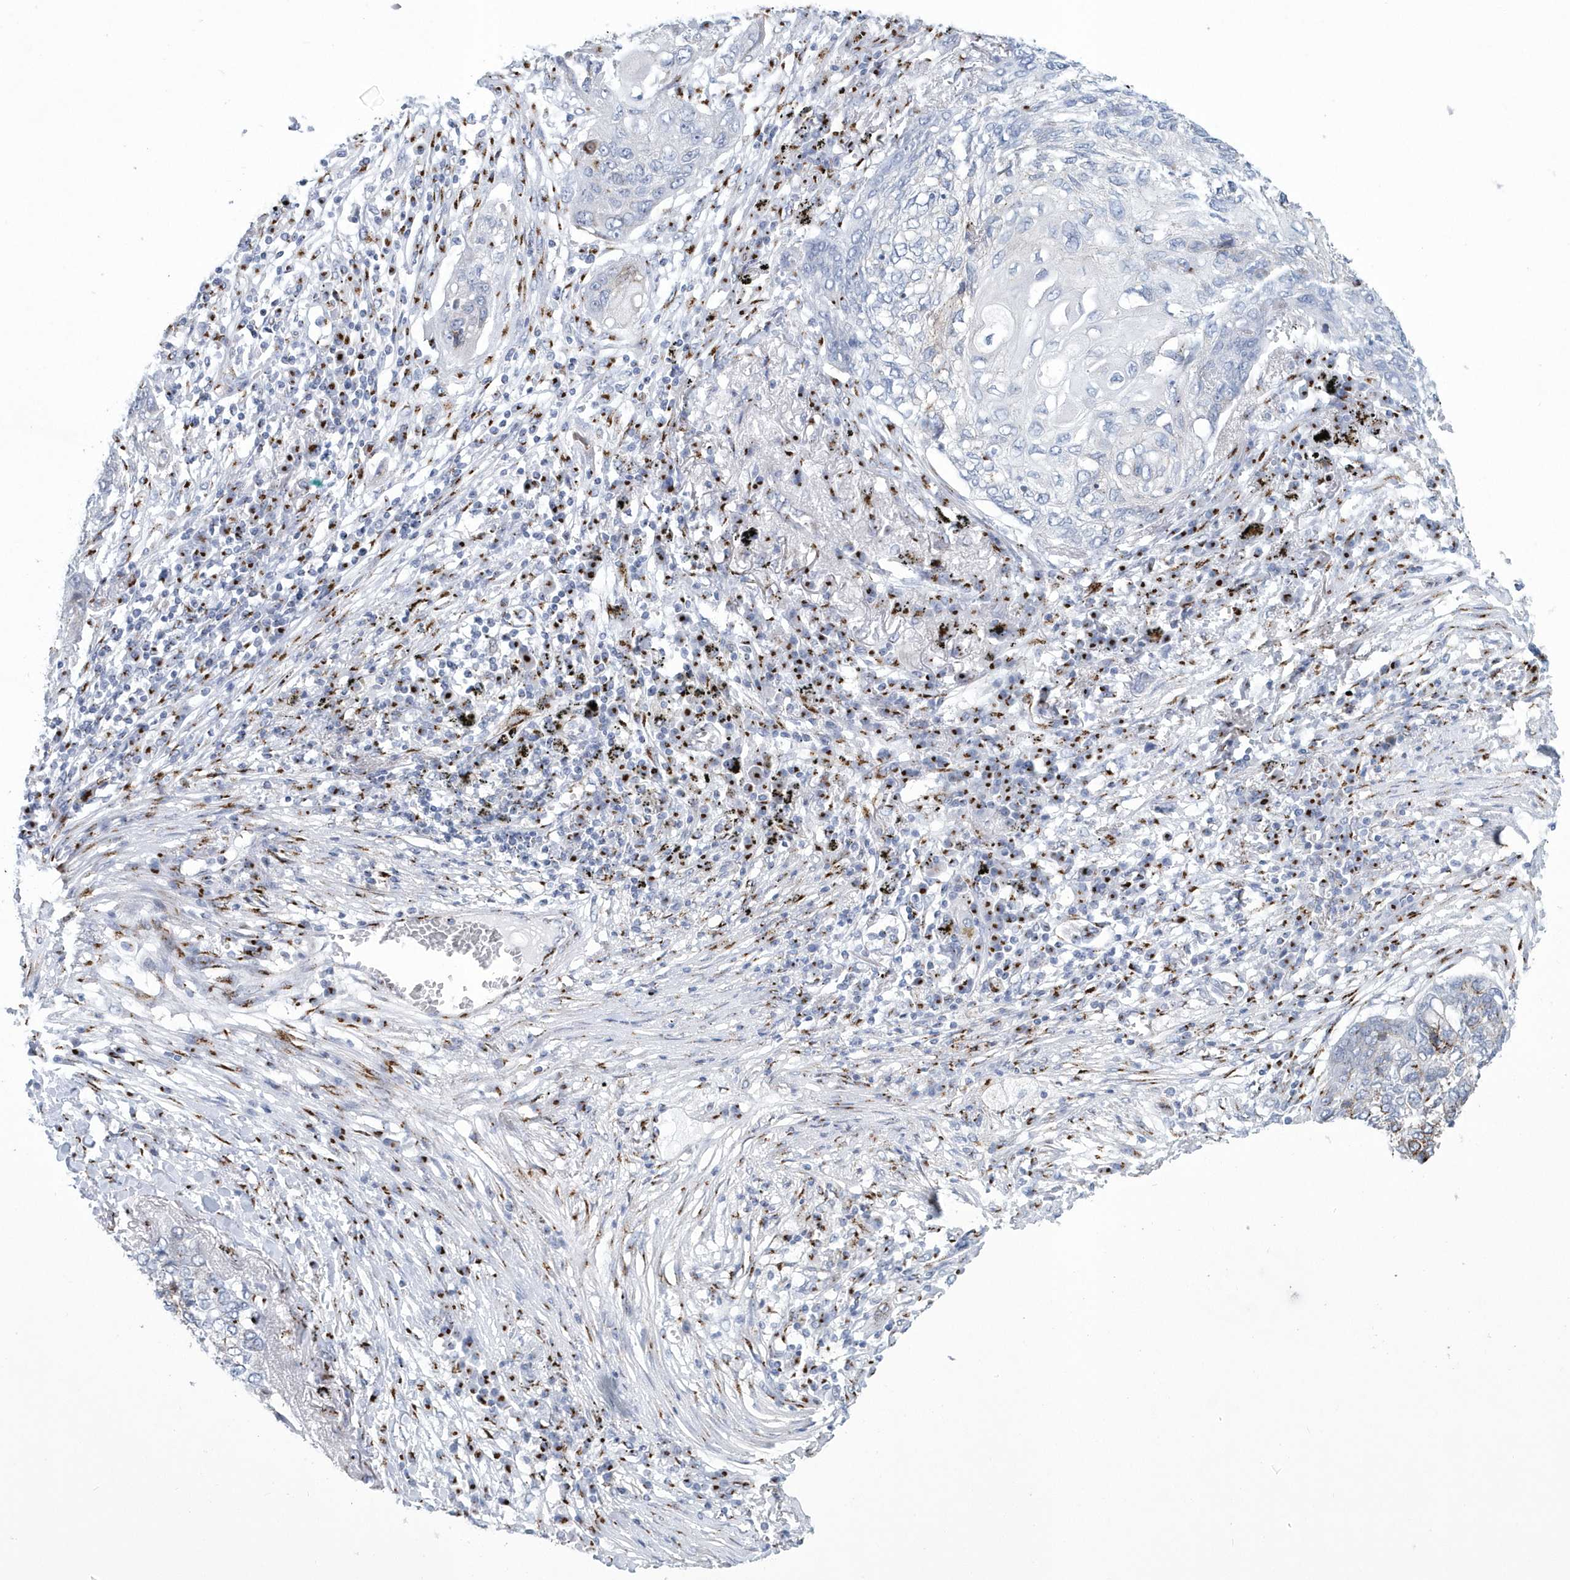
{"staining": {"intensity": "negative", "quantity": "none", "location": "none"}, "tissue": "lung cancer", "cell_type": "Tumor cells", "image_type": "cancer", "snomed": [{"axis": "morphology", "description": "Squamous cell carcinoma, NOS"}, {"axis": "topography", "description": "Lung"}], "caption": "The photomicrograph displays no staining of tumor cells in lung cancer (squamous cell carcinoma).", "gene": "SLX9", "patient": {"sex": "female", "age": 63}}